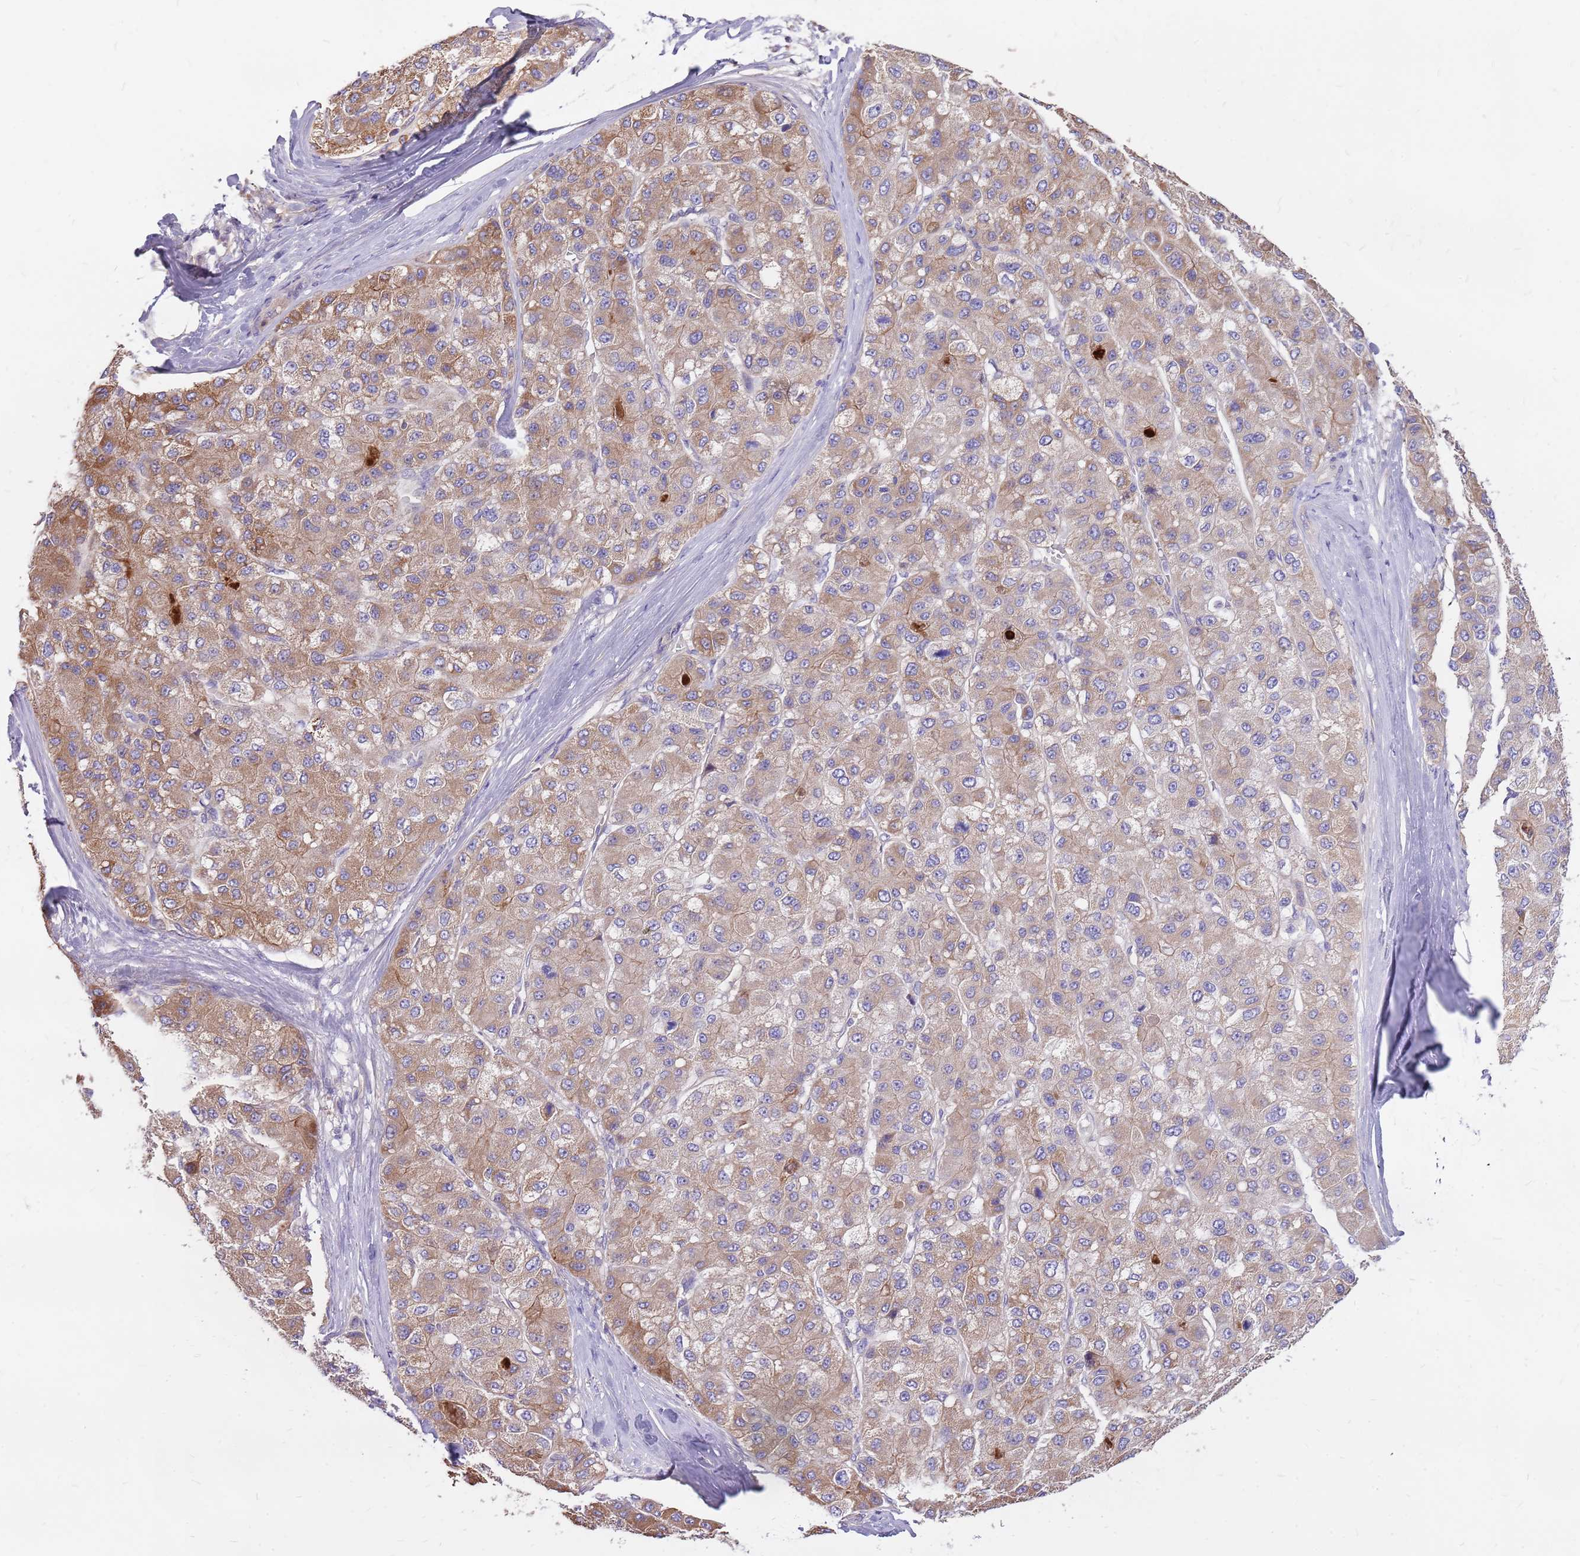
{"staining": {"intensity": "moderate", "quantity": ">75%", "location": "cytoplasmic/membranous"}, "tissue": "liver cancer", "cell_type": "Tumor cells", "image_type": "cancer", "snomed": [{"axis": "morphology", "description": "Carcinoma, Hepatocellular, NOS"}, {"axis": "topography", "description": "Liver"}], "caption": "A brown stain shows moderate cytoplasmic/membranous positivity of a protein in human liver cancer tumor cells.", "gene": "WASHC4", "patient": {"sex": "male", "age": 80}}